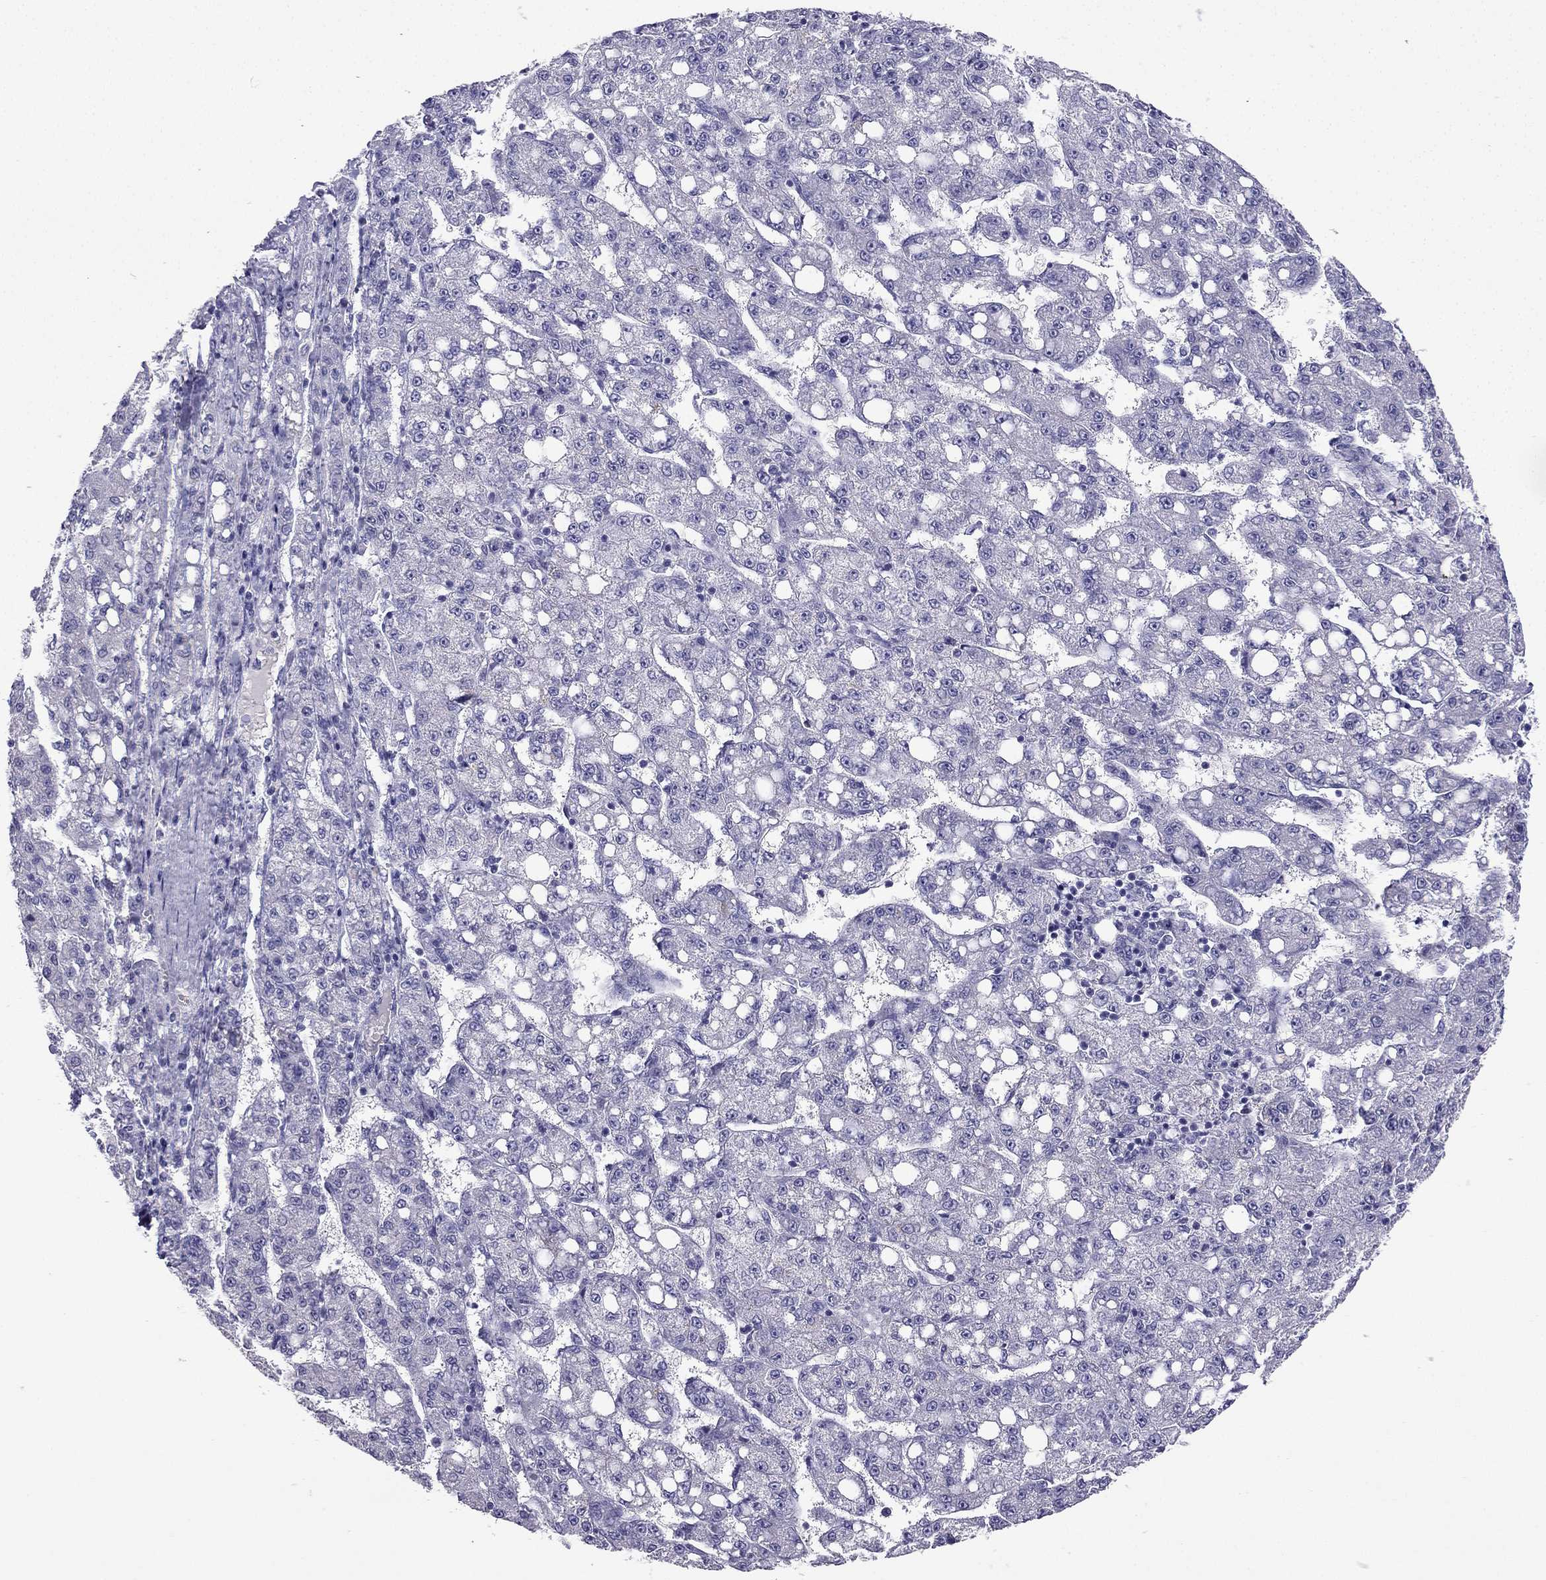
{"staining": {"intensity": "negative", "quantity": "none", "location": "none"}, "tissue": "liver cancer", "cell_type": "Tumor cells", "image_type": "cancer", "snomed": [{"axis": "morphology", "description": "Carcinoma, Hepatocellular, NOS"}, {"axis": "topography", "description": "Liver"}], "caption": "Immunohistochemistry of human liver cancer (hepatocellular carcinoma) displays no positivity in tumor cells.", "gene": "NPTX1", "patient": {"sex": "female", "age": 65}}